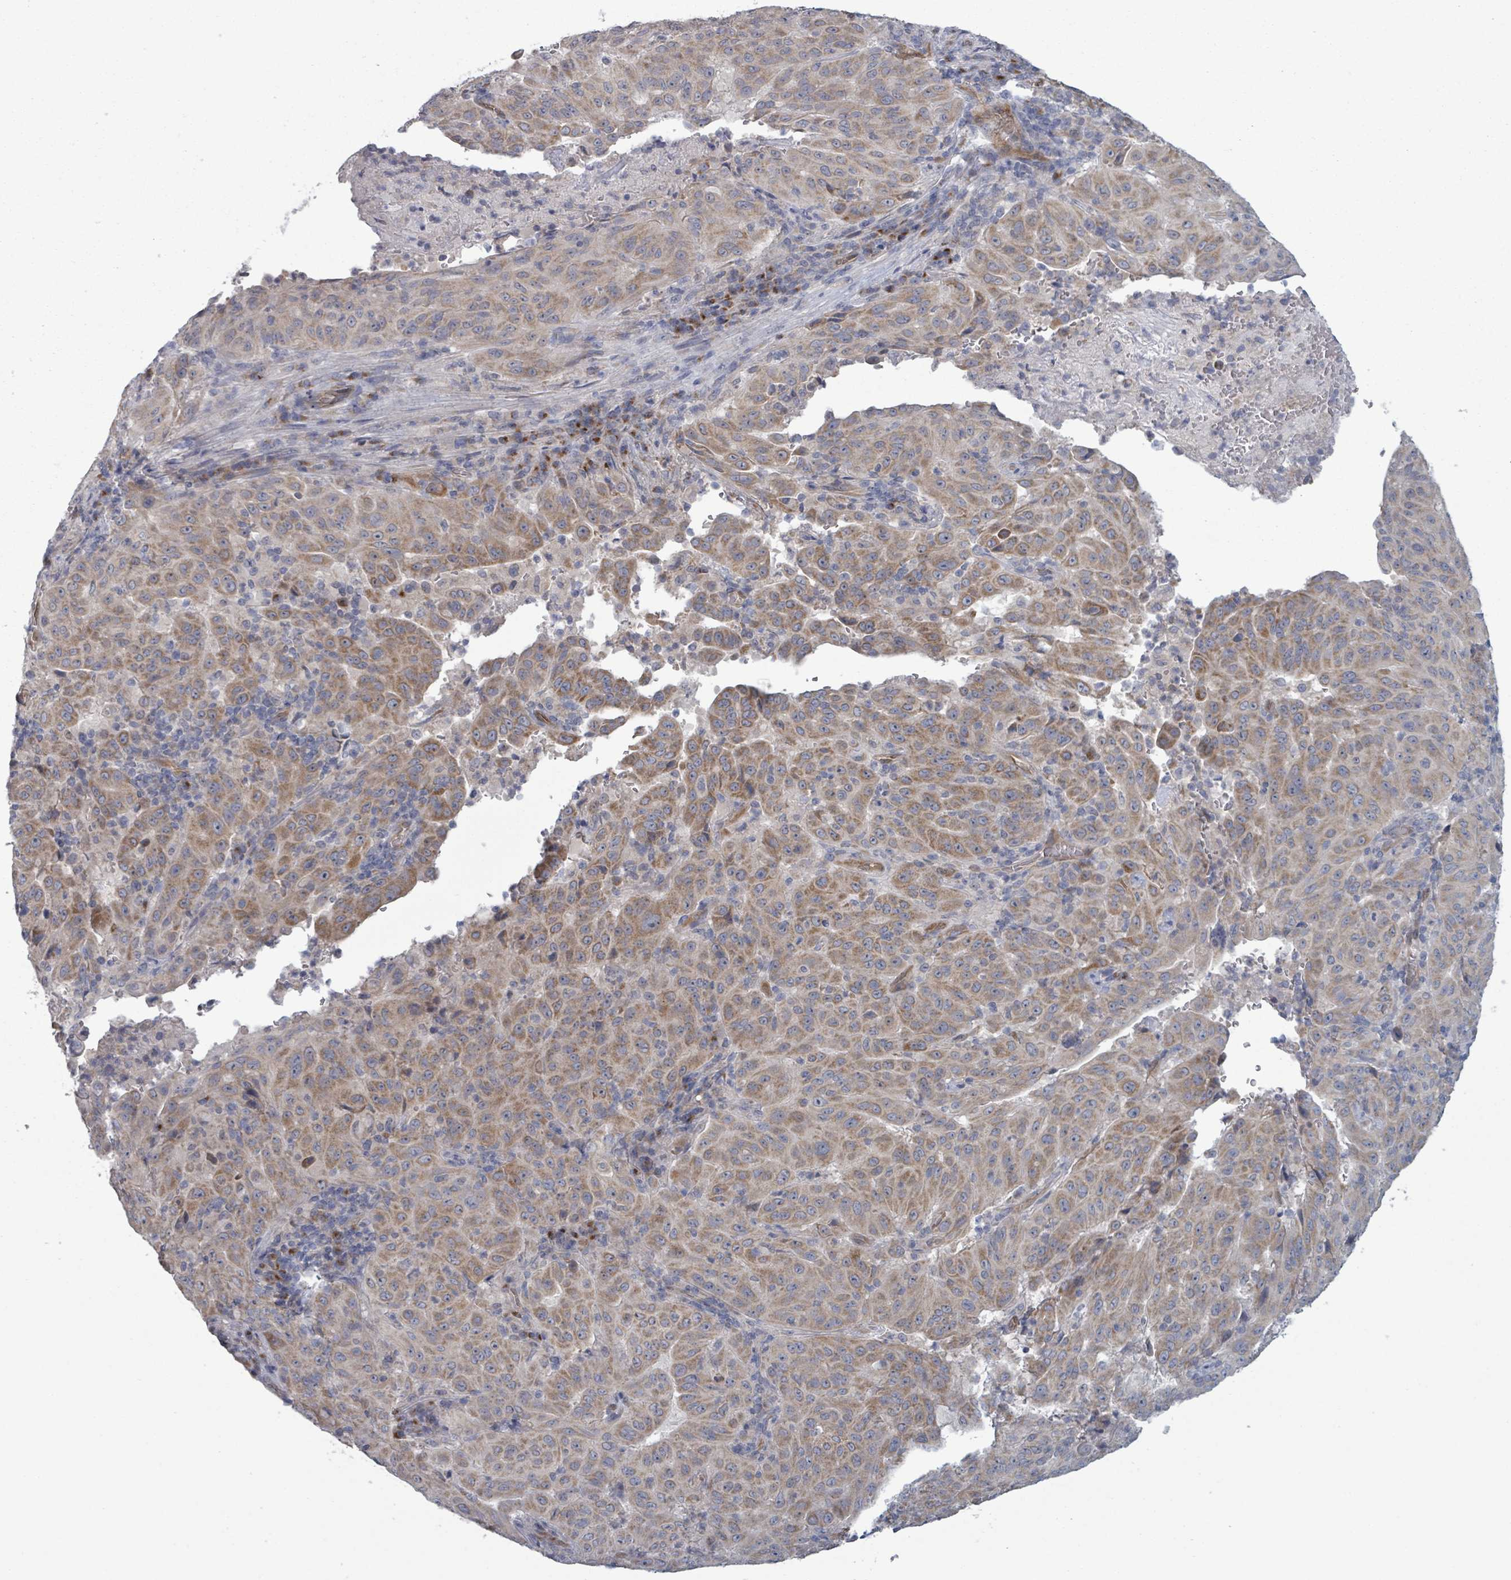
{"staining": {"intensity": "moderate", "quantity": ">75%", "location": "cytoplasmic/membranous"}, "tissue": "pancreatic cancer", "cell_type": "Tumor cells", "image_type": "cancer", "snomed": [{"axis": "morphology", "description": "Adenocarcinoma, NOS"}, {"axis": "topography", "description": "Pancreas"}], "caption": "A photomicrograph of human pancreatic cancer (adenocarcinoma) stained for a protein reveals moderate cytoplasmic/membranous brown staining in tumor cells.", "gene": "FKBP1A", "patient": {"sex": "male", "age": 63}}